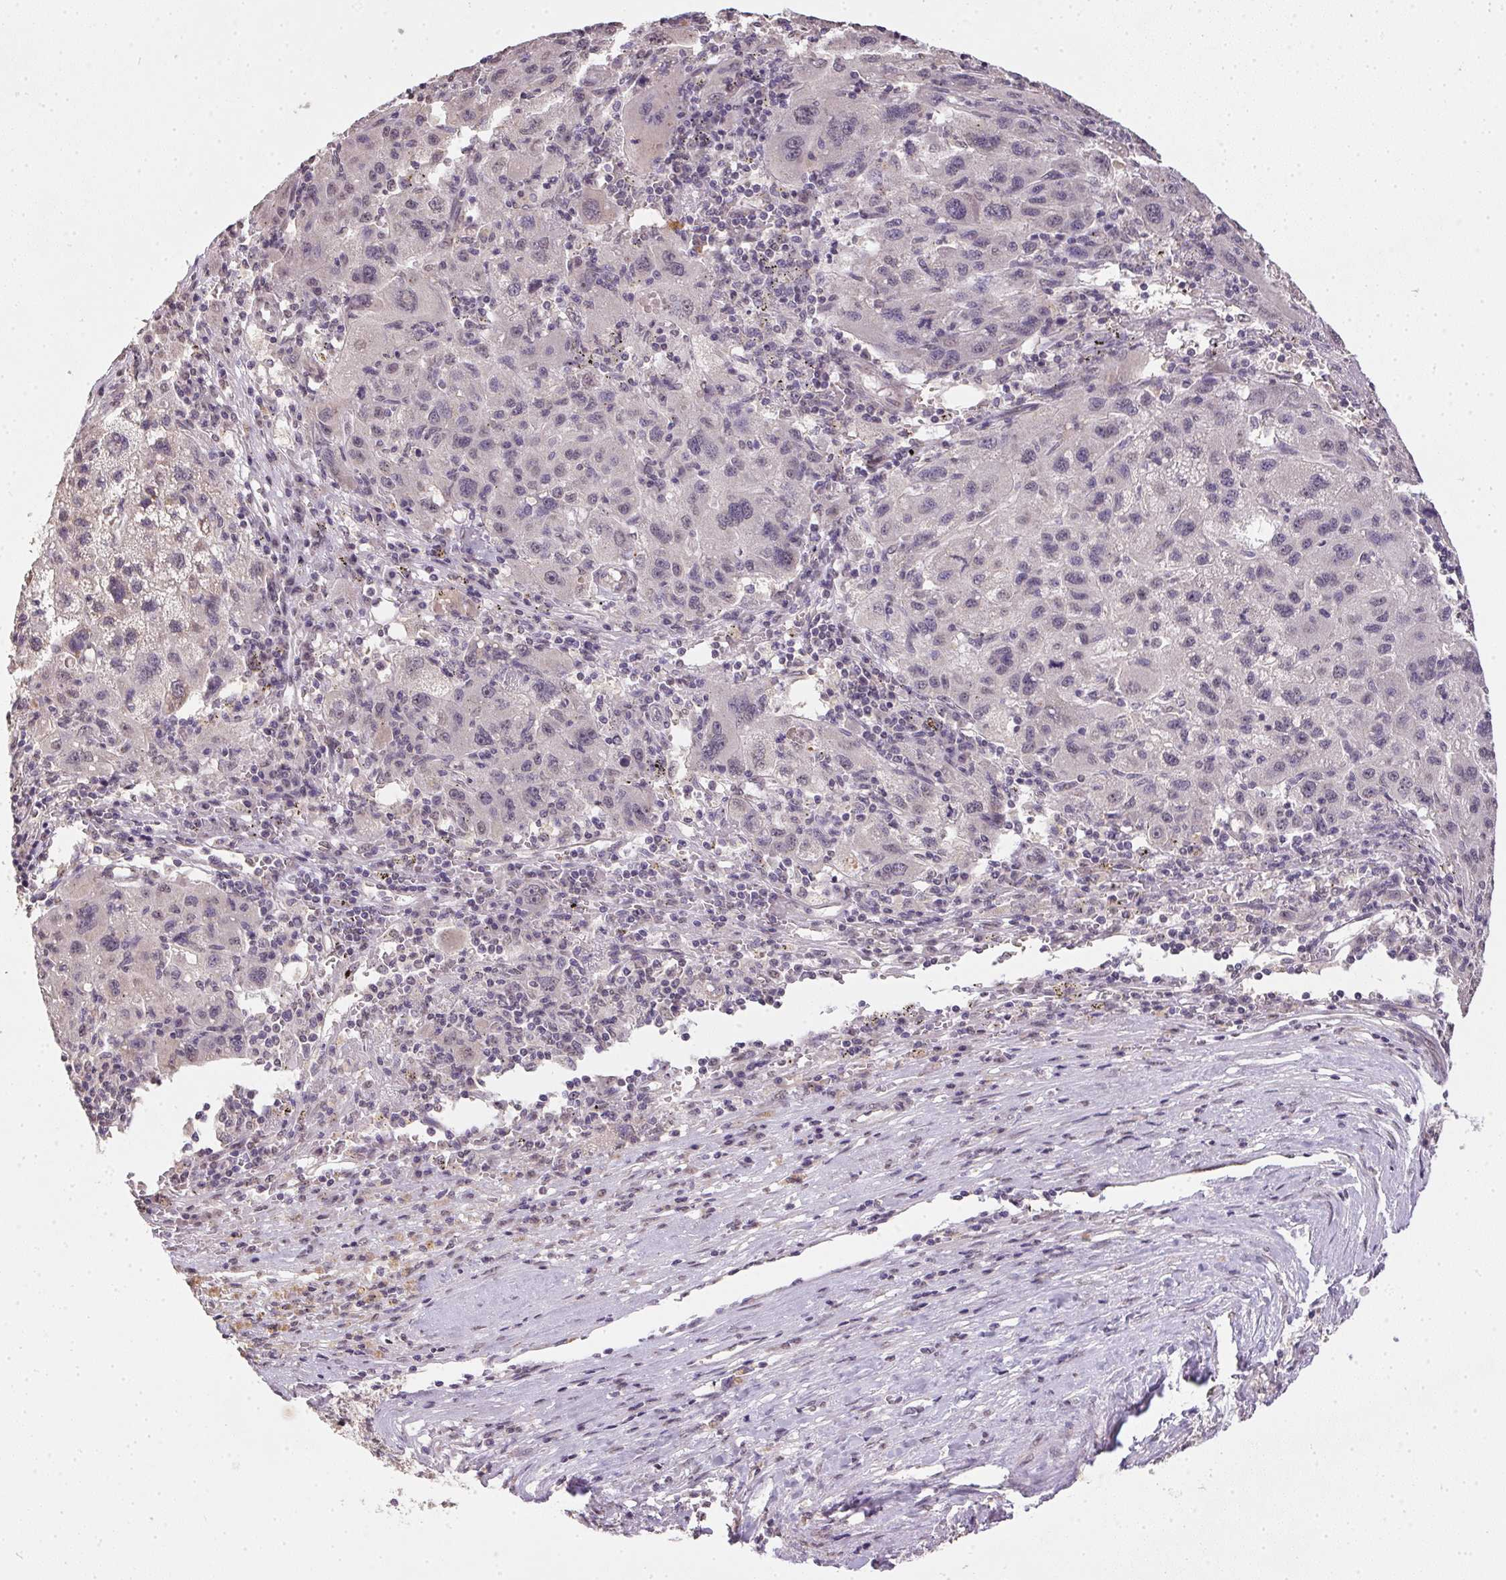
{"staining": {"intensity": "negative", "quantity": "none", "location": "none"}, "tissue": "liver cancer", "cell_type": "Tumor cells", "image_type": "cancer", "snomed": [{"axis": "morphology", "description": "Carcinoma, Hepatocellular, NOS"}, {"axis": "topography", "description": "Liver"}], "caption": "Immunohistochemical staining of human liver cancer (hepatocellular carcinoma) reveals no significant expression in tumor cells.", "gene": "PPP4R4", "patient": {"sex": "female", "age": 77}}